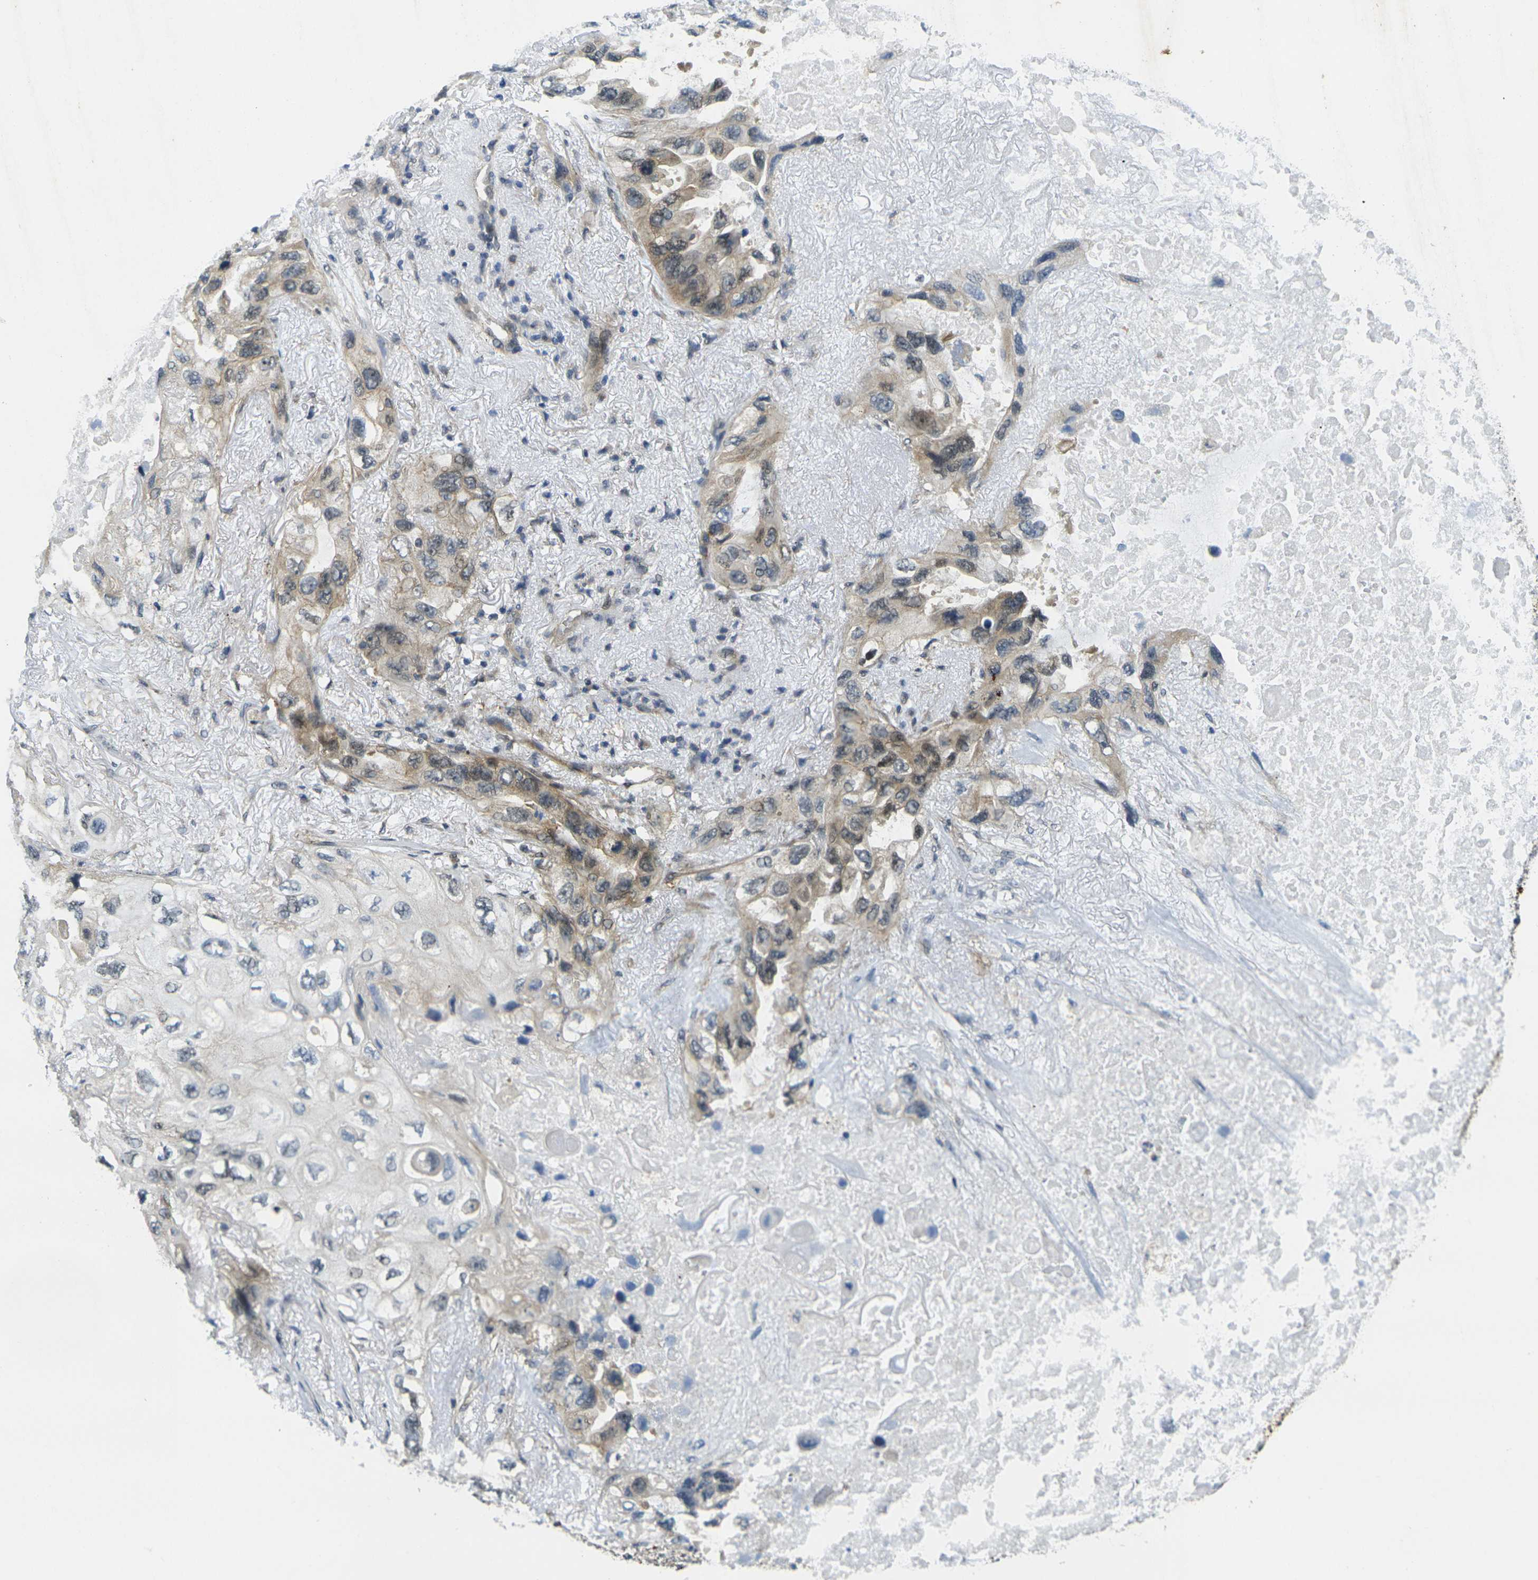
{"staining": {"intensity": "weak", "quantity": "<25%", "location": "cytoplasmic/membranous"}, "tissue": "lung cancer", "cell_type": "Tumor cells", "image_type": "cancer", "snomed": [{"axis": "morphology", "description": "Squamous cell carcinoma, NOS"}, {"axis": "topography", "description": "Lung"}], "caption": "The micrograph shows no staining of tumor cells in squamous cell carcinoma (lung). Brightfield microscopy of immunohistochemistry (IHC) stained with DAB (3,3'-diaminobenzidine) (brown) and hematoxylin (blue), captured at high magnification.", "gene": "KCTD10", "patient": {"sex": "female", "age": 73}}